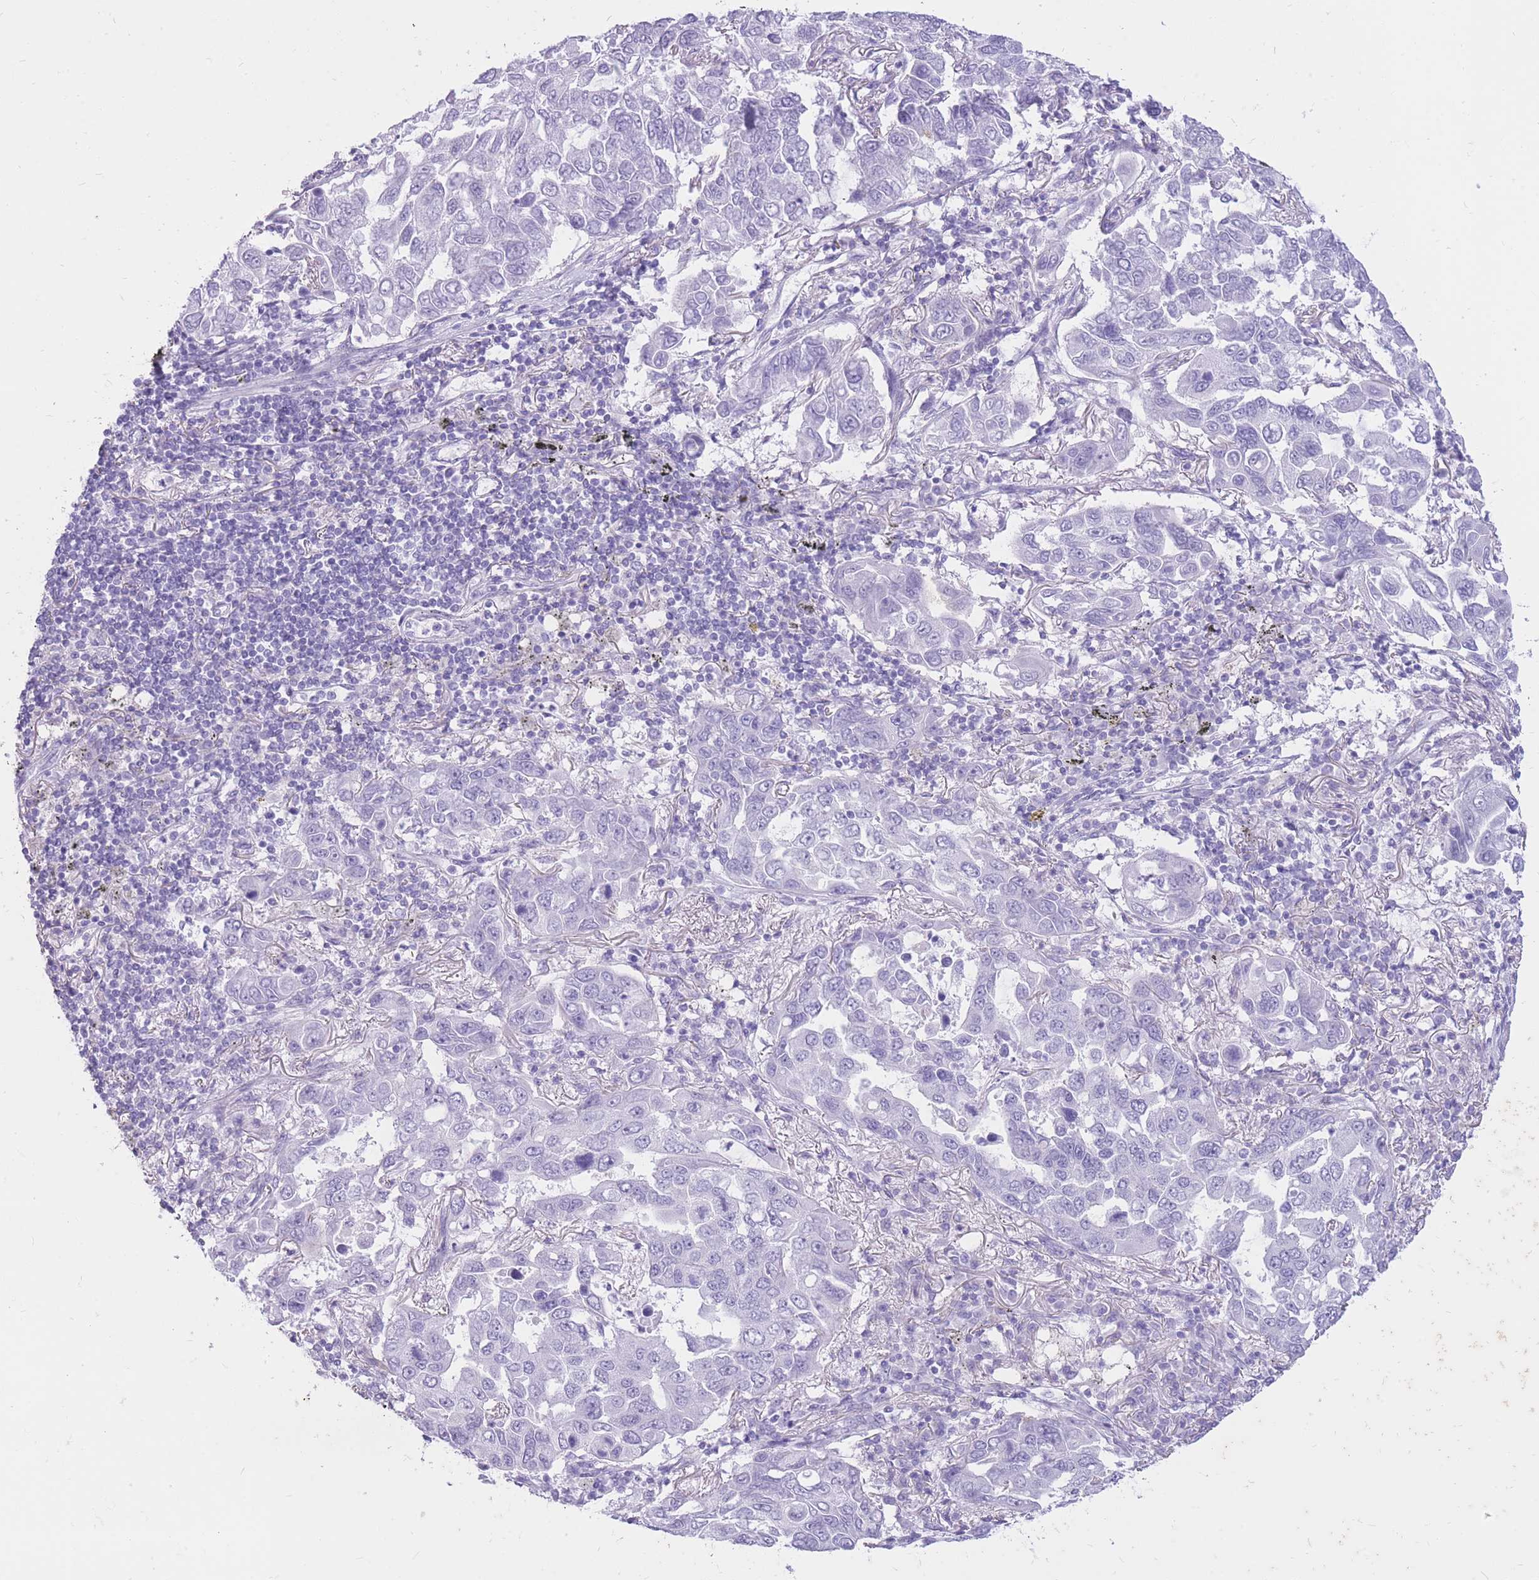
{"staining": {"intensity": "negative", "quantity": "none", "location": "none"}, "tissue": "lung cancer", "cell_type": "Tumor cells", "image_type": "cancer", "snomed": [{"axis": "morphology", "description": "Adenocarcinoma, NOS"}, {"axis": "topography", "description": "Lung"}], "caption": "An immunohistochemistry (IHC) image of adenocarcinoma (lung) is shown. There is no staining in tumor cells of adenocarcinoma (lung). (DAB (3,3'-diaminobenzidine) IHC, high magnification).", "gene": "CYP21A2", "patient": {"sex": "male", "age": 64}}